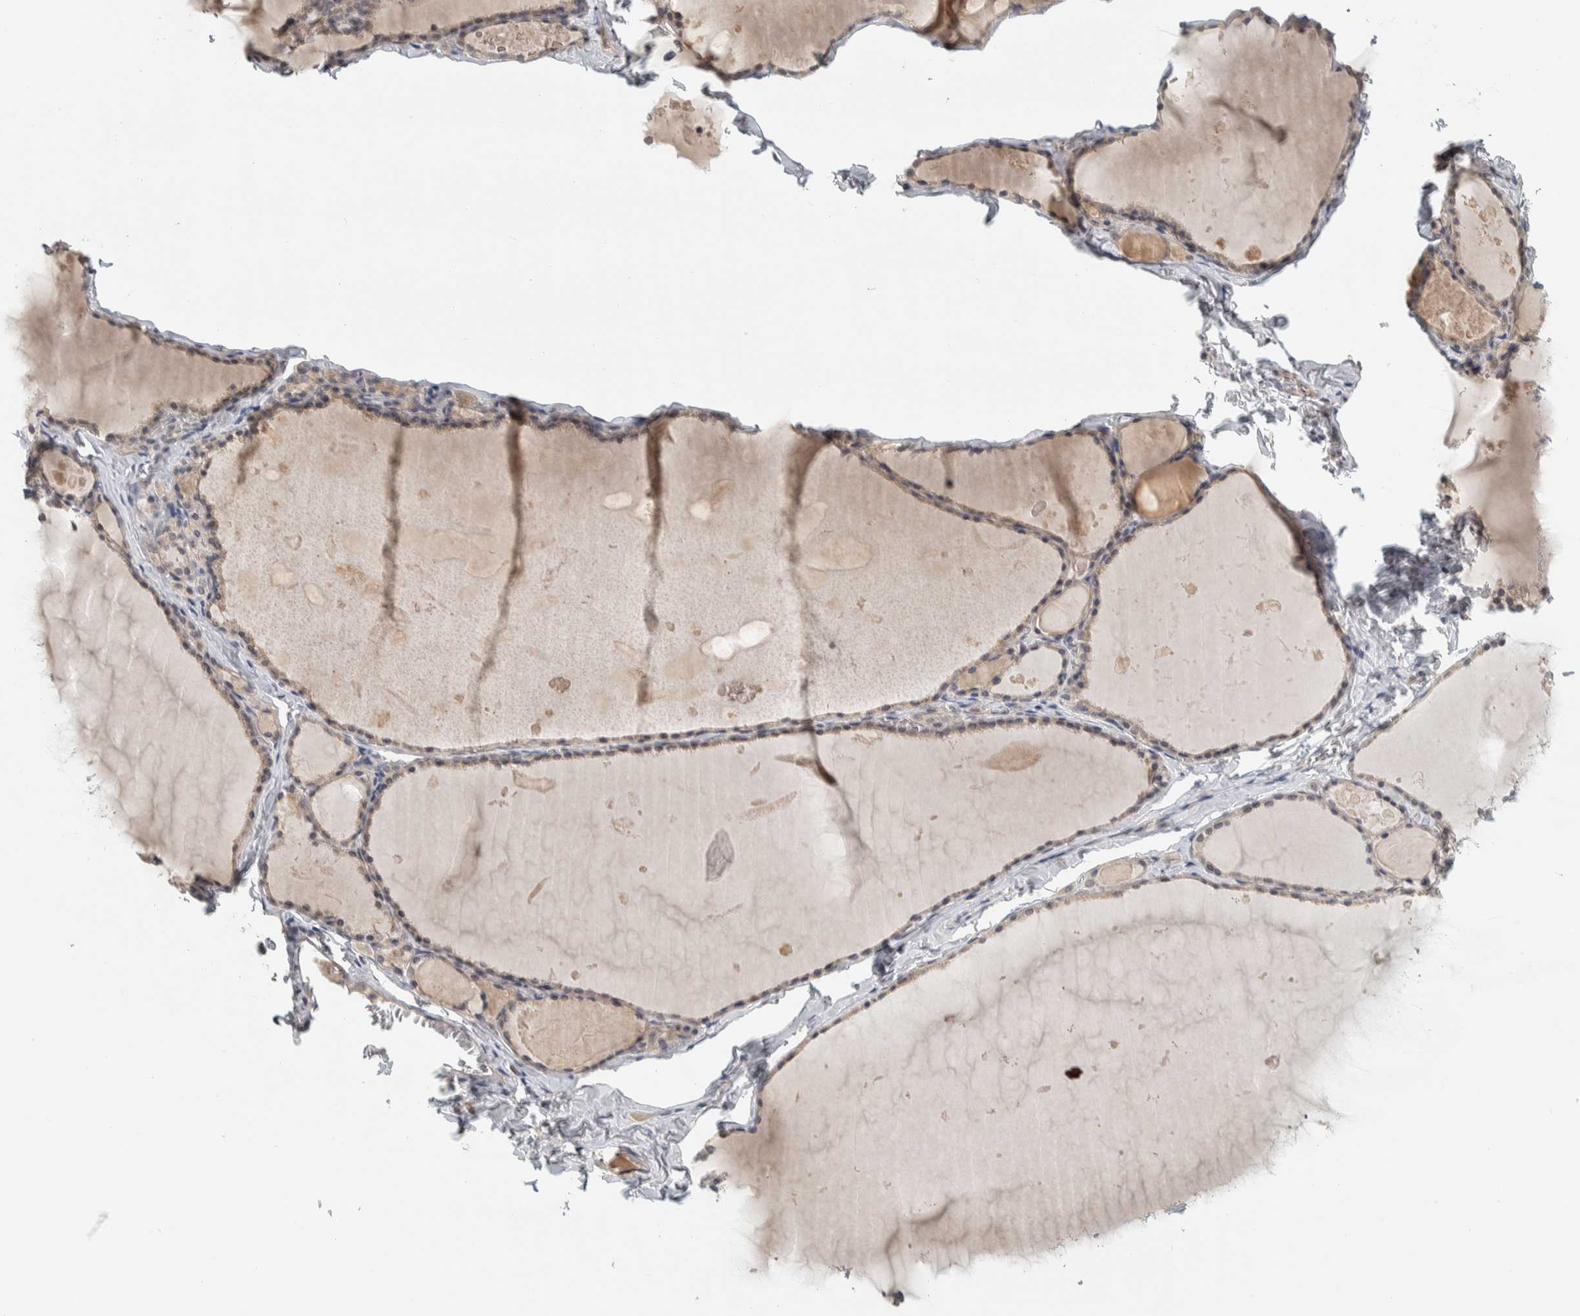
{"staining": {"intensity": "weak", "quantity": "<25%", "location": "cytoplasmic/membranous"}, "tissue": "thyroid gland", "cell_type": "Glandular cells", "image_type": "normal", "snomed": [{"axis": "morphology", "description": "Normal tissue, NOS"}, {"axis": "topography", "description": "Thyroid gland"}], "caption": "An immunohistochemistry (IHC) micrograph of normal thyroid gland is shown. There is no staining in glandular cells of thyroid gland.", "gene": "AFP", "patient": {"sex": "male", "age": 56}}